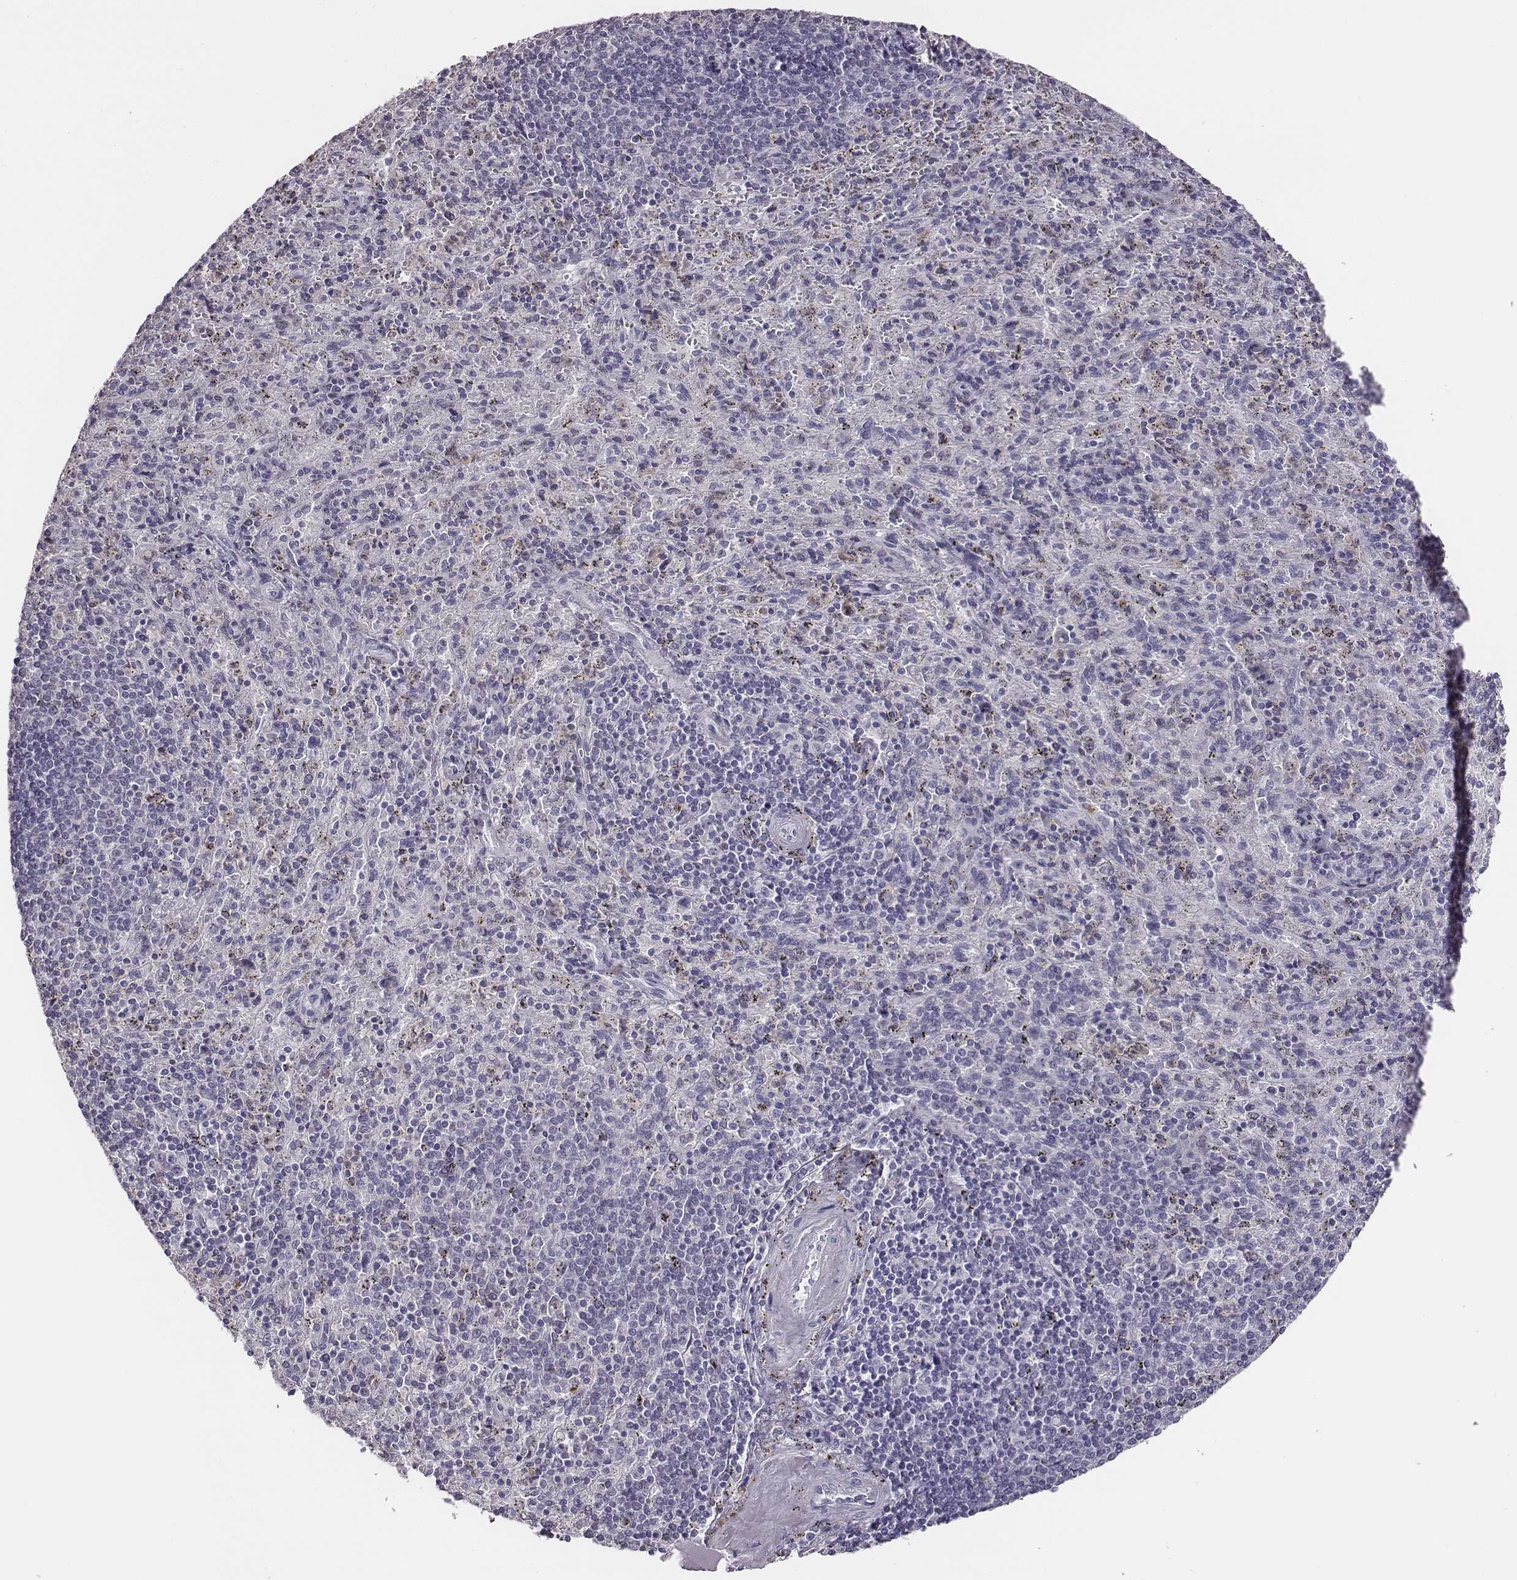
{"staining": {"intensity": "negative", "quantity": "none", "location": "none"}, "tissue": "spleen", "cell_type": "Cells in red pulp", "image_type": "normal", "snomed": [{"axis": "morphology", "description": "Normal tissue, NOS"}, {"axis": "topography", "description": "Spleen"}], "caption": "Immunohistochemistry micrograph of unremarkable spleen stained for a protein (brown), which displays no staining in cells in red pulp.", "gene": "ADAM7", "patient": {"sex": "male", "age": 57}}